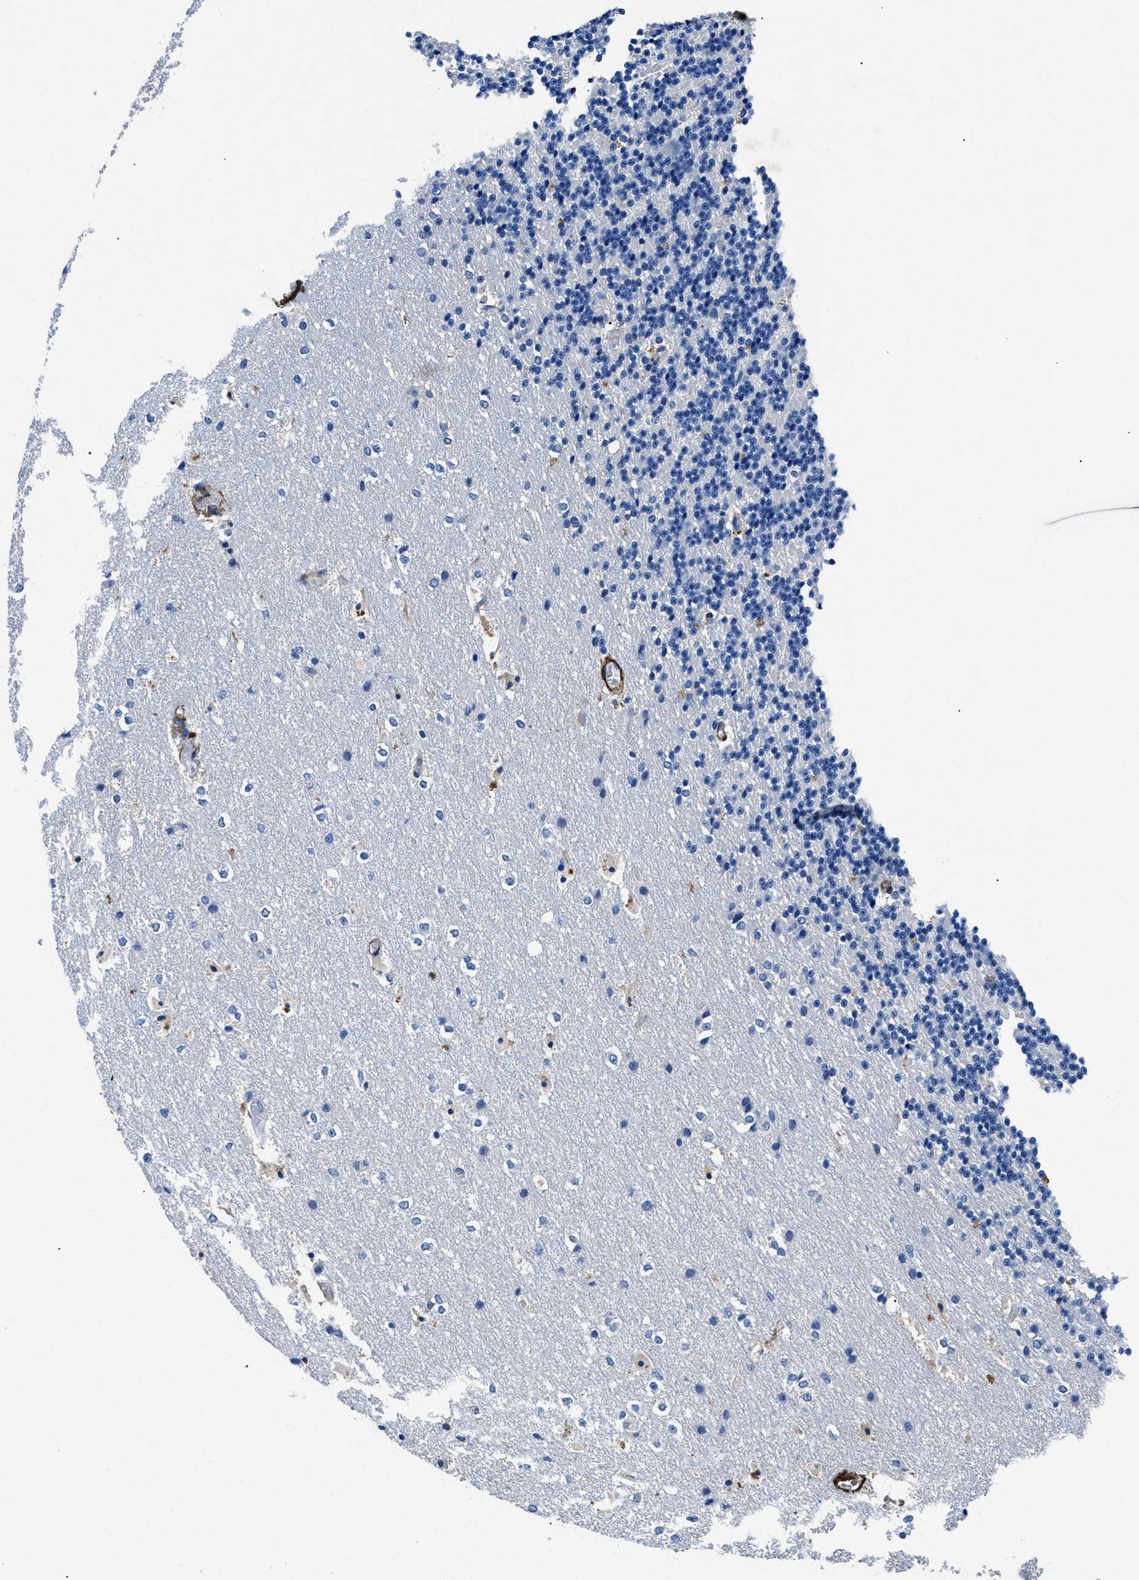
{"staining": {"intensity": "negative", "quantity": "none", "location": "none"}, "tissue": "cerebellum", "cell_type": "Cells in granular layer", "image_type": "normal", "snomed": [{"axis": "morphology", "description": "Normal tissue, NOS"}, {"axis": "topography", "description": "Cerebellum"}], "caption": "This histopathology image is of benign cerebellum stained with IHC to label a protein in brown with the nuclei are counter-stained blue. There is no positivity in cells in granular layer. (DAB (3,3'-diaminobenzidine) immunohistochemistry (IHC), high magnification).", "gene": "TEX261", "patient": {"sex": "female", "age": 19}}